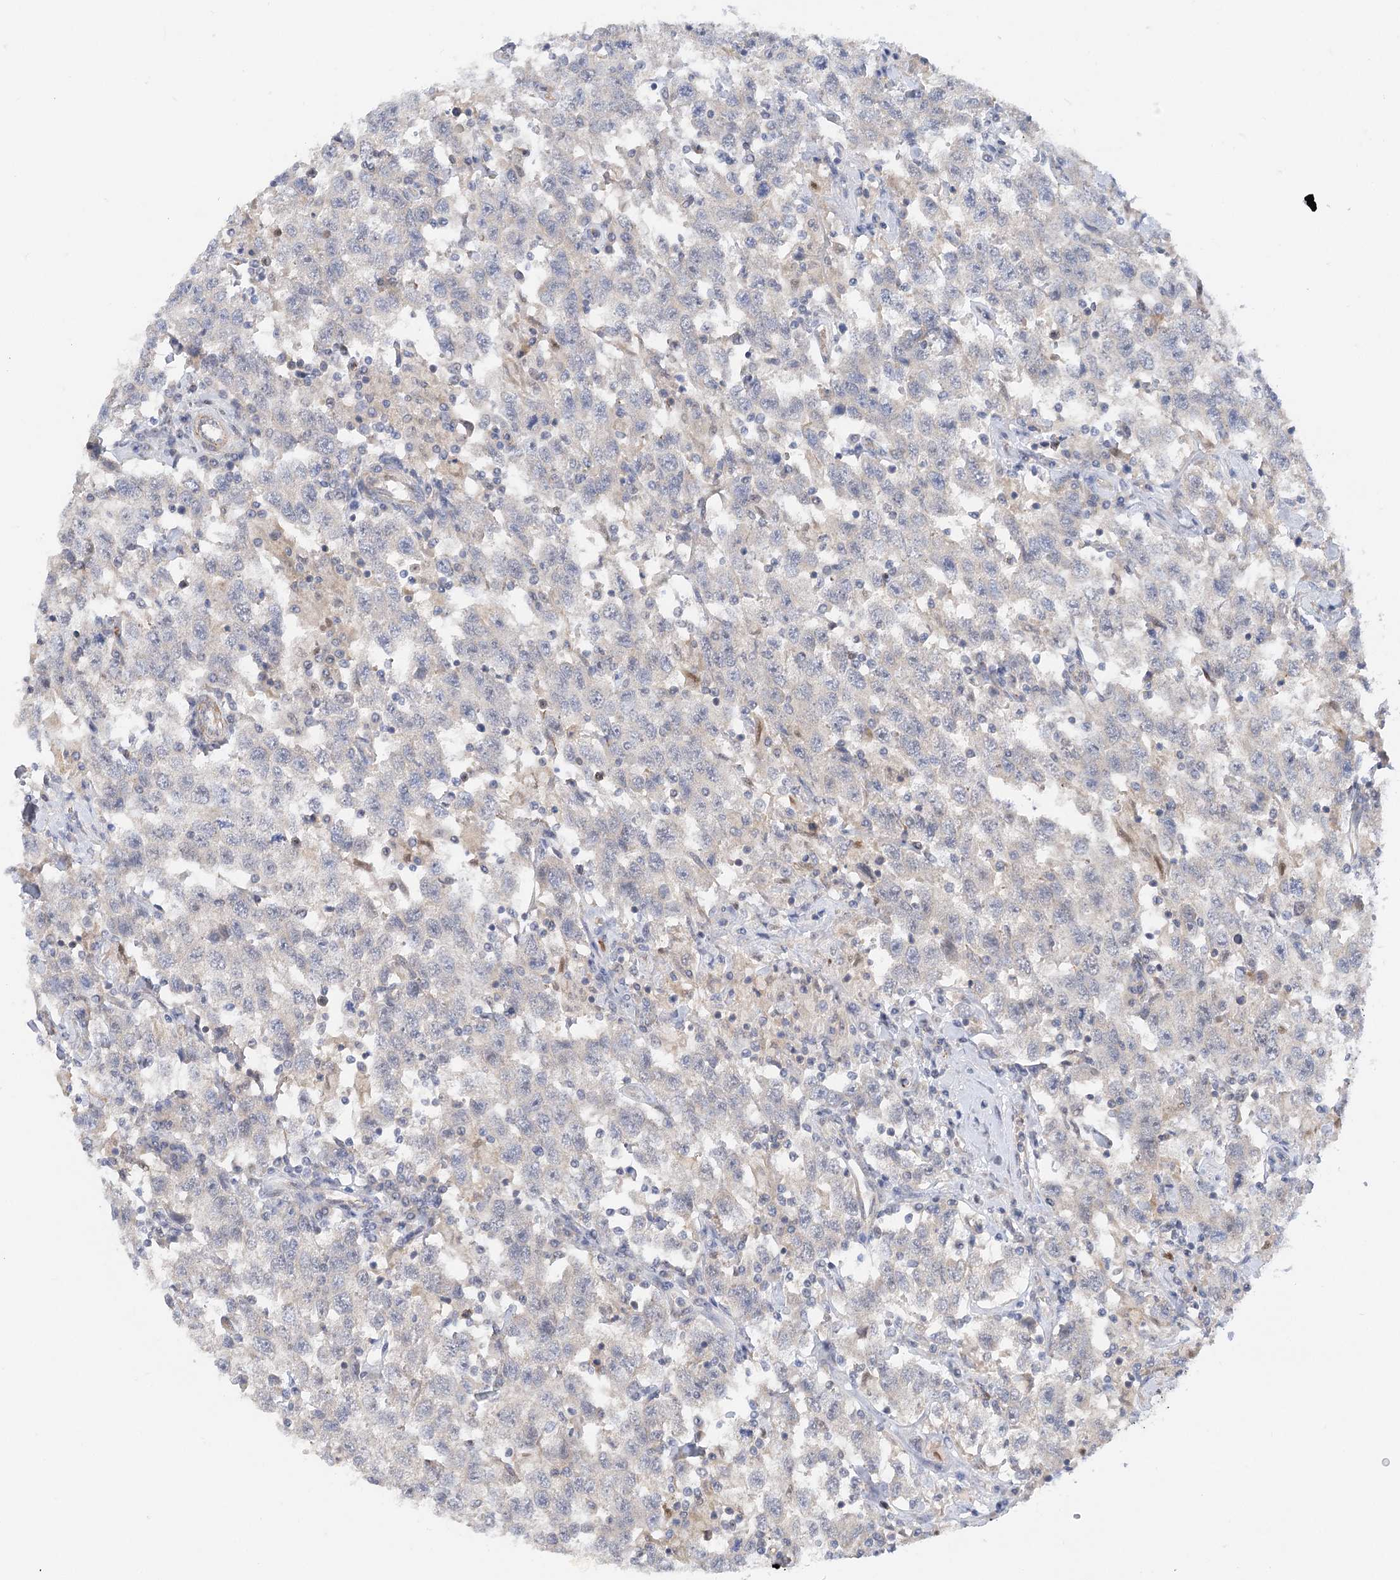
{"staining": {"intensity": "negative", "quantity": "none", "location": "none"}, "tissue": "testis cancer", "cell_type": "Tumor cells", "image_type": "cancer", "snomed": [{"axis": "morphology", "description": "Seminoma, NOS"}, {"axis": "topography", "description": "Testis"}], "caption": "Testis seminoma was stained to show a protein in brown. There is no significant positivity in tumor cells. Brightfield microscopy of IHC stained with DAB (brown) and hematoxylin (blue), captured at high magnification.", "gene": "NELL2", "patient": {"sex": "male", "age": 41}}